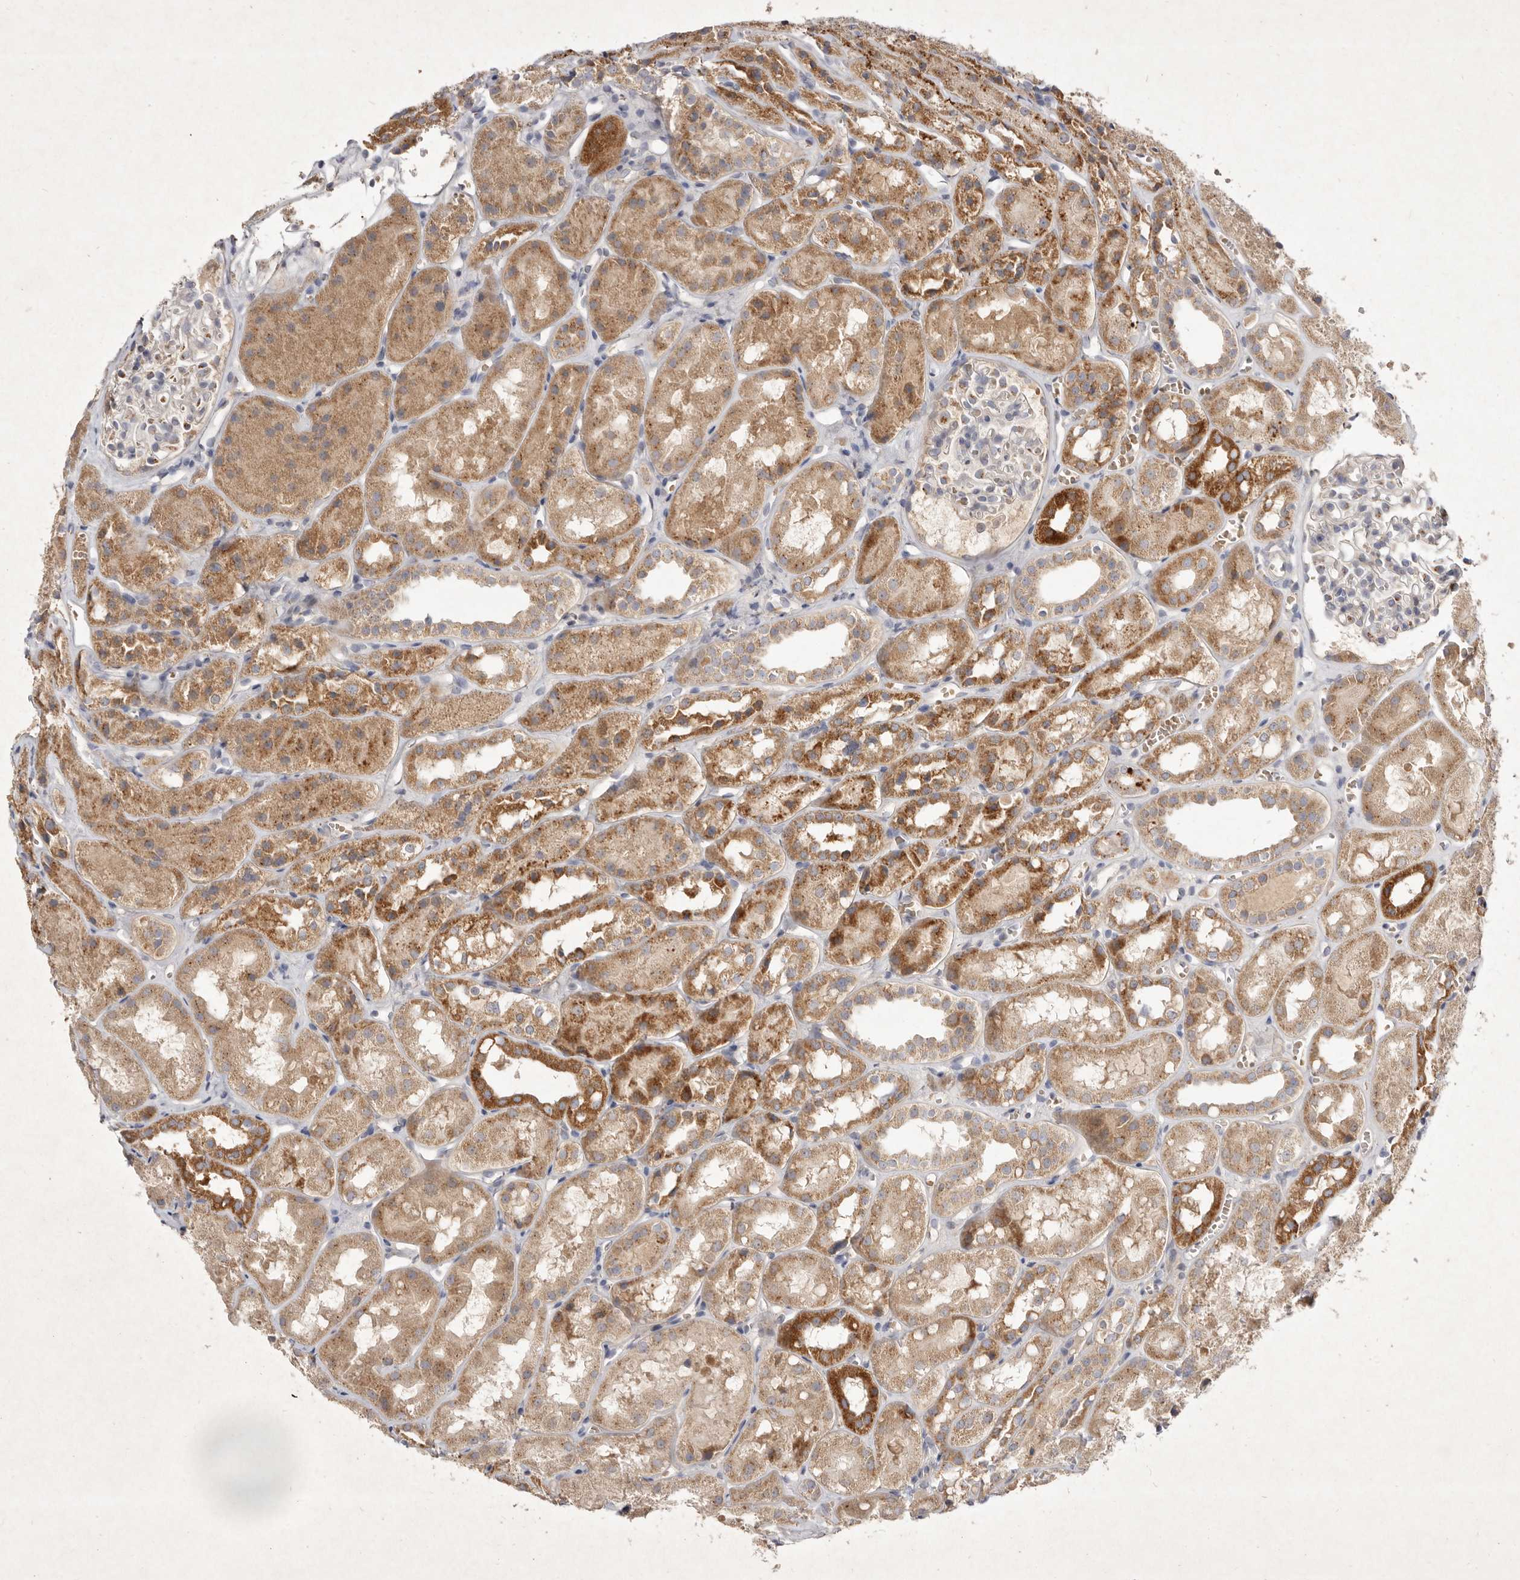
{"staining": {"intensity": "moderate", "quantity": "<25%", "location": "cytoplasmic/membranous"}, "tissue": "kidney", "cell_type": "Cells in glomeruli", "image_type": "normal", "snomed": [{"axis": "morphology", "description": "Normal tissue, NOS"}, {"axis": "topography", "description": "Kidney"}], "caption": "Moderate cytoplasmic/membranous positivity for a protein is seen in about <25% of cells in glomeruli of unremarkable kidney using immunohistochemistry.", "gene": "USP24", "patient": {"sex": "male", "age": 16}}